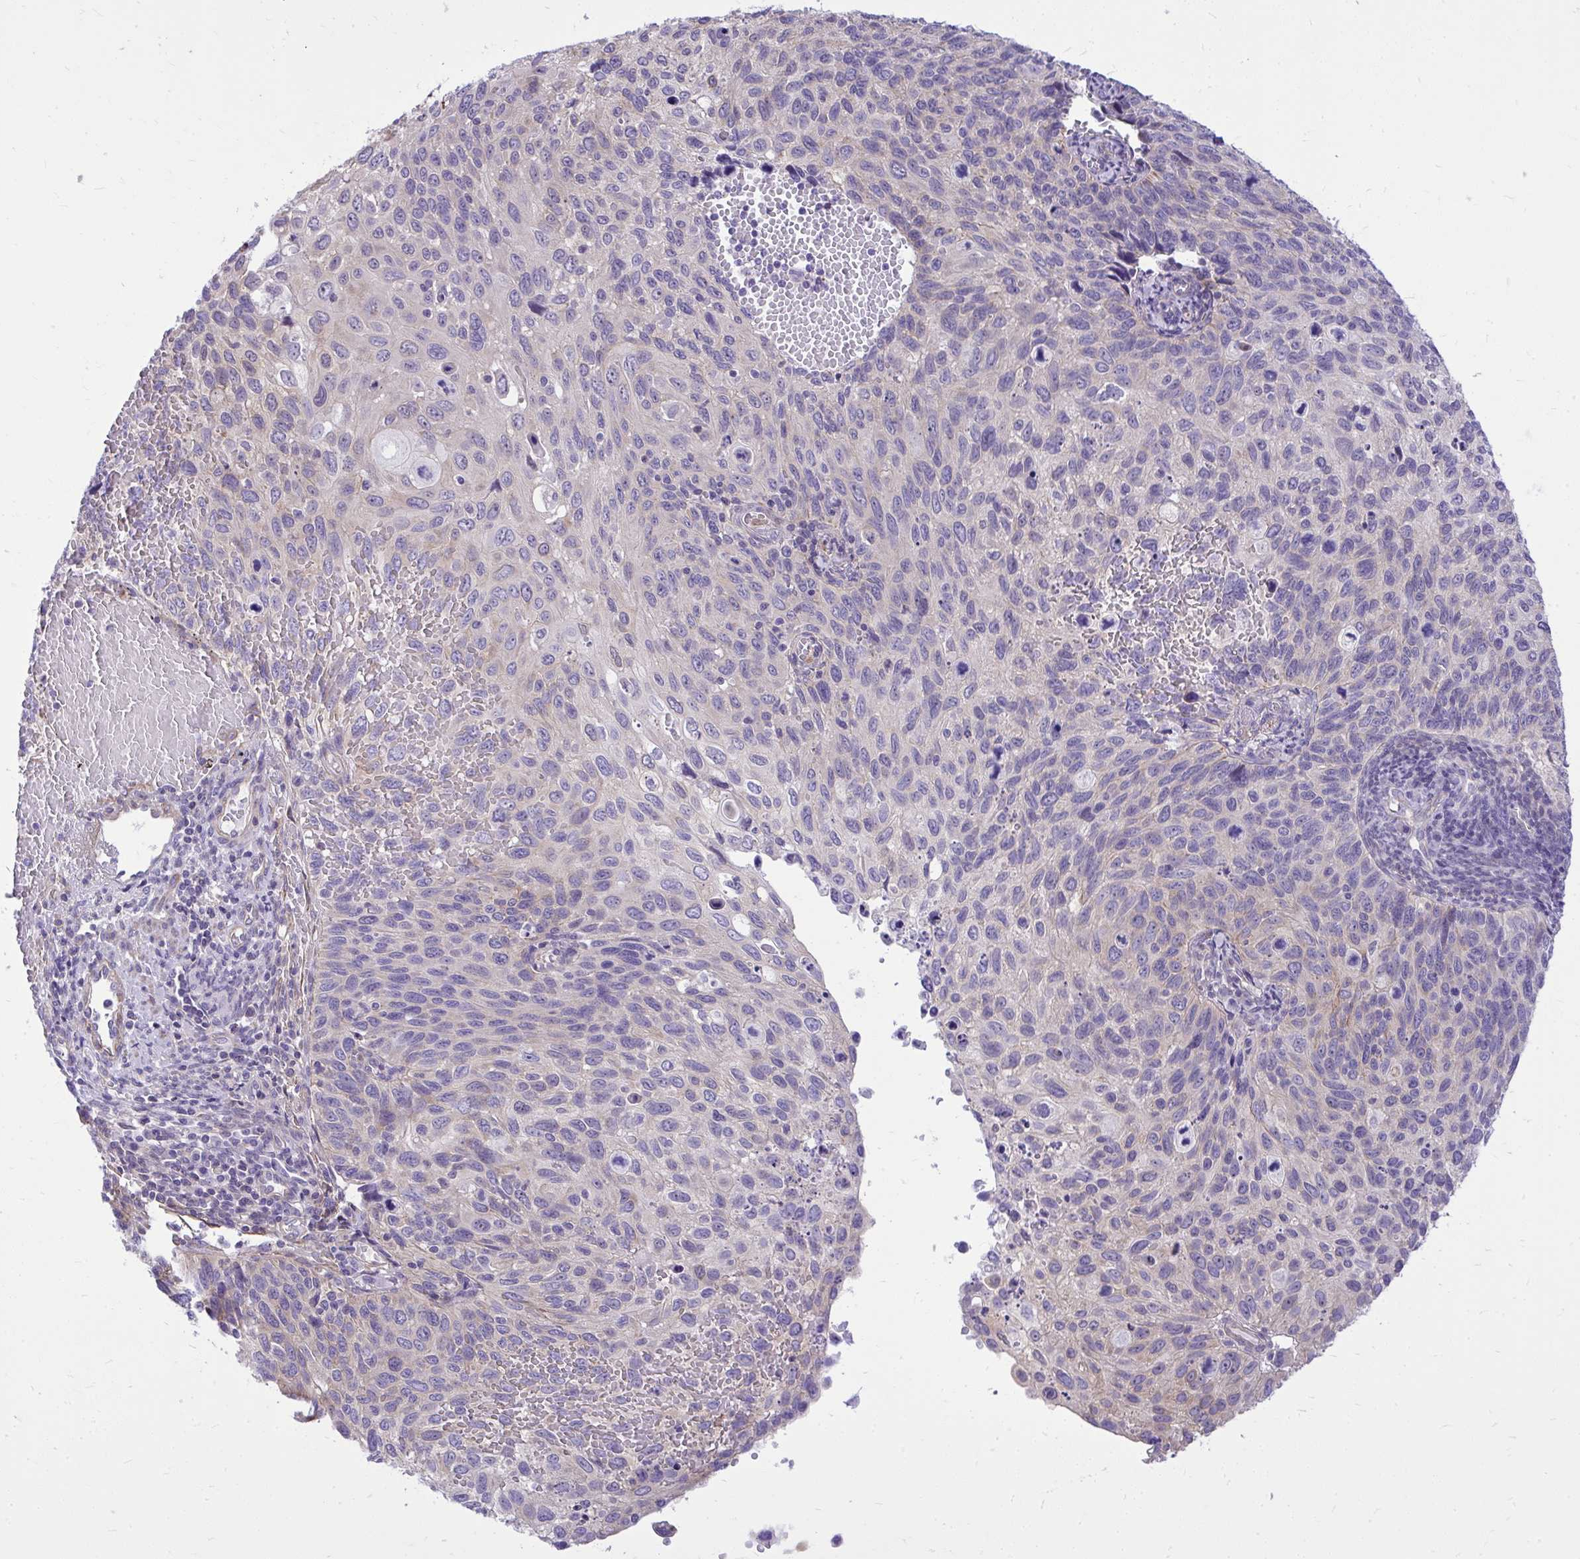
{"staining": {"intensity": "weak", "quantity": "<25%", "location": "cytoplasmic/membranous"}, "tissue": "cervical cancer", "cell_type": "Tumor cells", "image_type": "cancer", "snomed": [{"axis": "morphology", "description": "Squamous cell carcinoma, NOS"}, {"axis": "topography", "description": "Cervix"}], "caption": "Immunohistochemical staining of human cervical cancer (squamous cell carcinoma) displays no significant expression in tumor cells. (Immunohistochemistry (ihc), brightfield microscopy, high magnification).", "gene": "GRK4", "patient": {"sex": "female", "age": 70}}